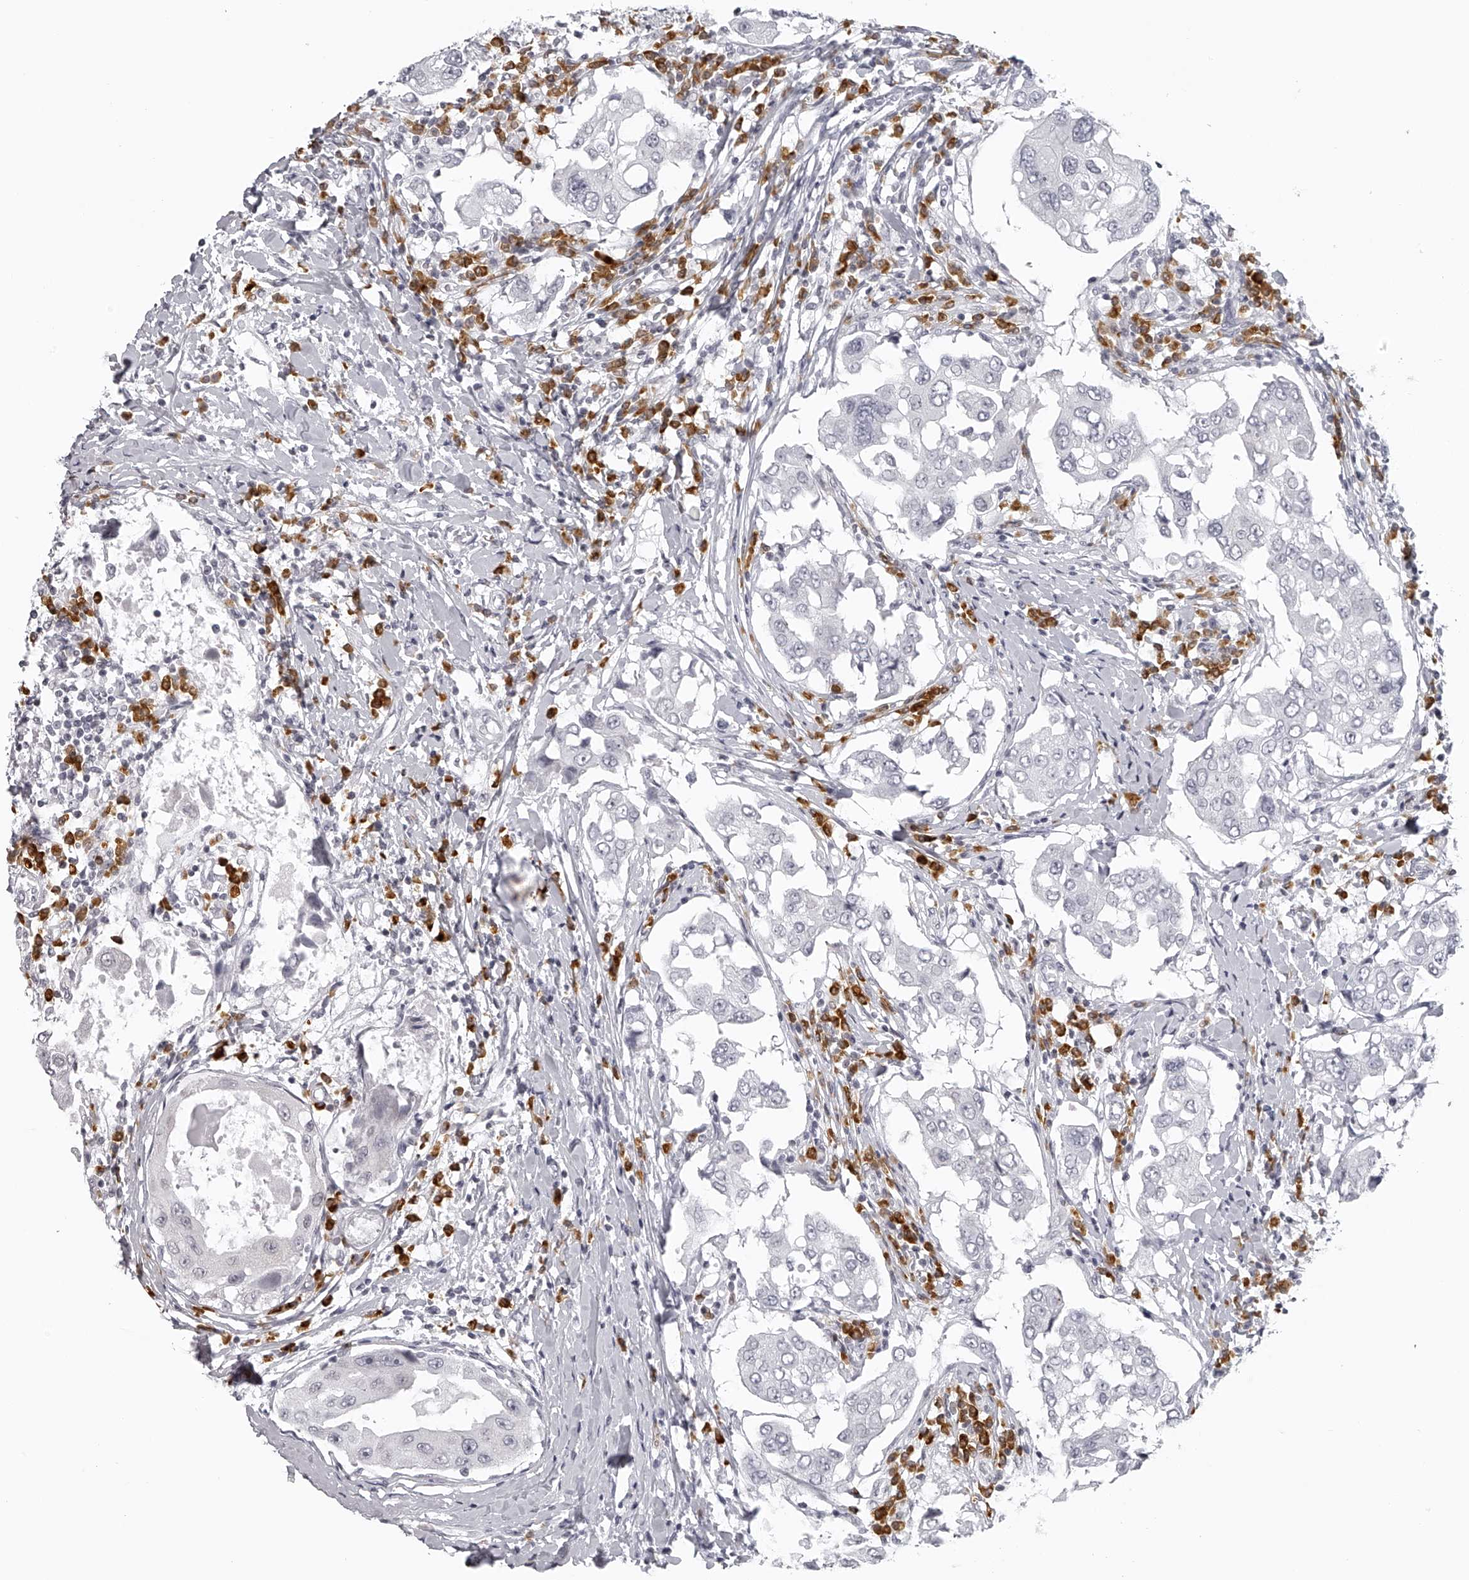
{"staining": {"intensity": "negative", "quantity": "none", "location": "none"}, "tissue": "breast cancer", "cell_type": "Tumor cells", "image_type": "cancer", "snomed": [{"axis": "morphology", "description": "Duct carcinoma"}, {"axis": "topography", "description": "Breast"}], "caption": "Immunohistochemistry (IHC) photomicrograph of neoplastic tissue: breast invasive ductal carcinoma stained with DAB (3,3'-diaminobenzidine) reveals no significant protein expression in tumor cells.", "gene": "SEC11C", "patient": {"sex": "female", "age": 27}}